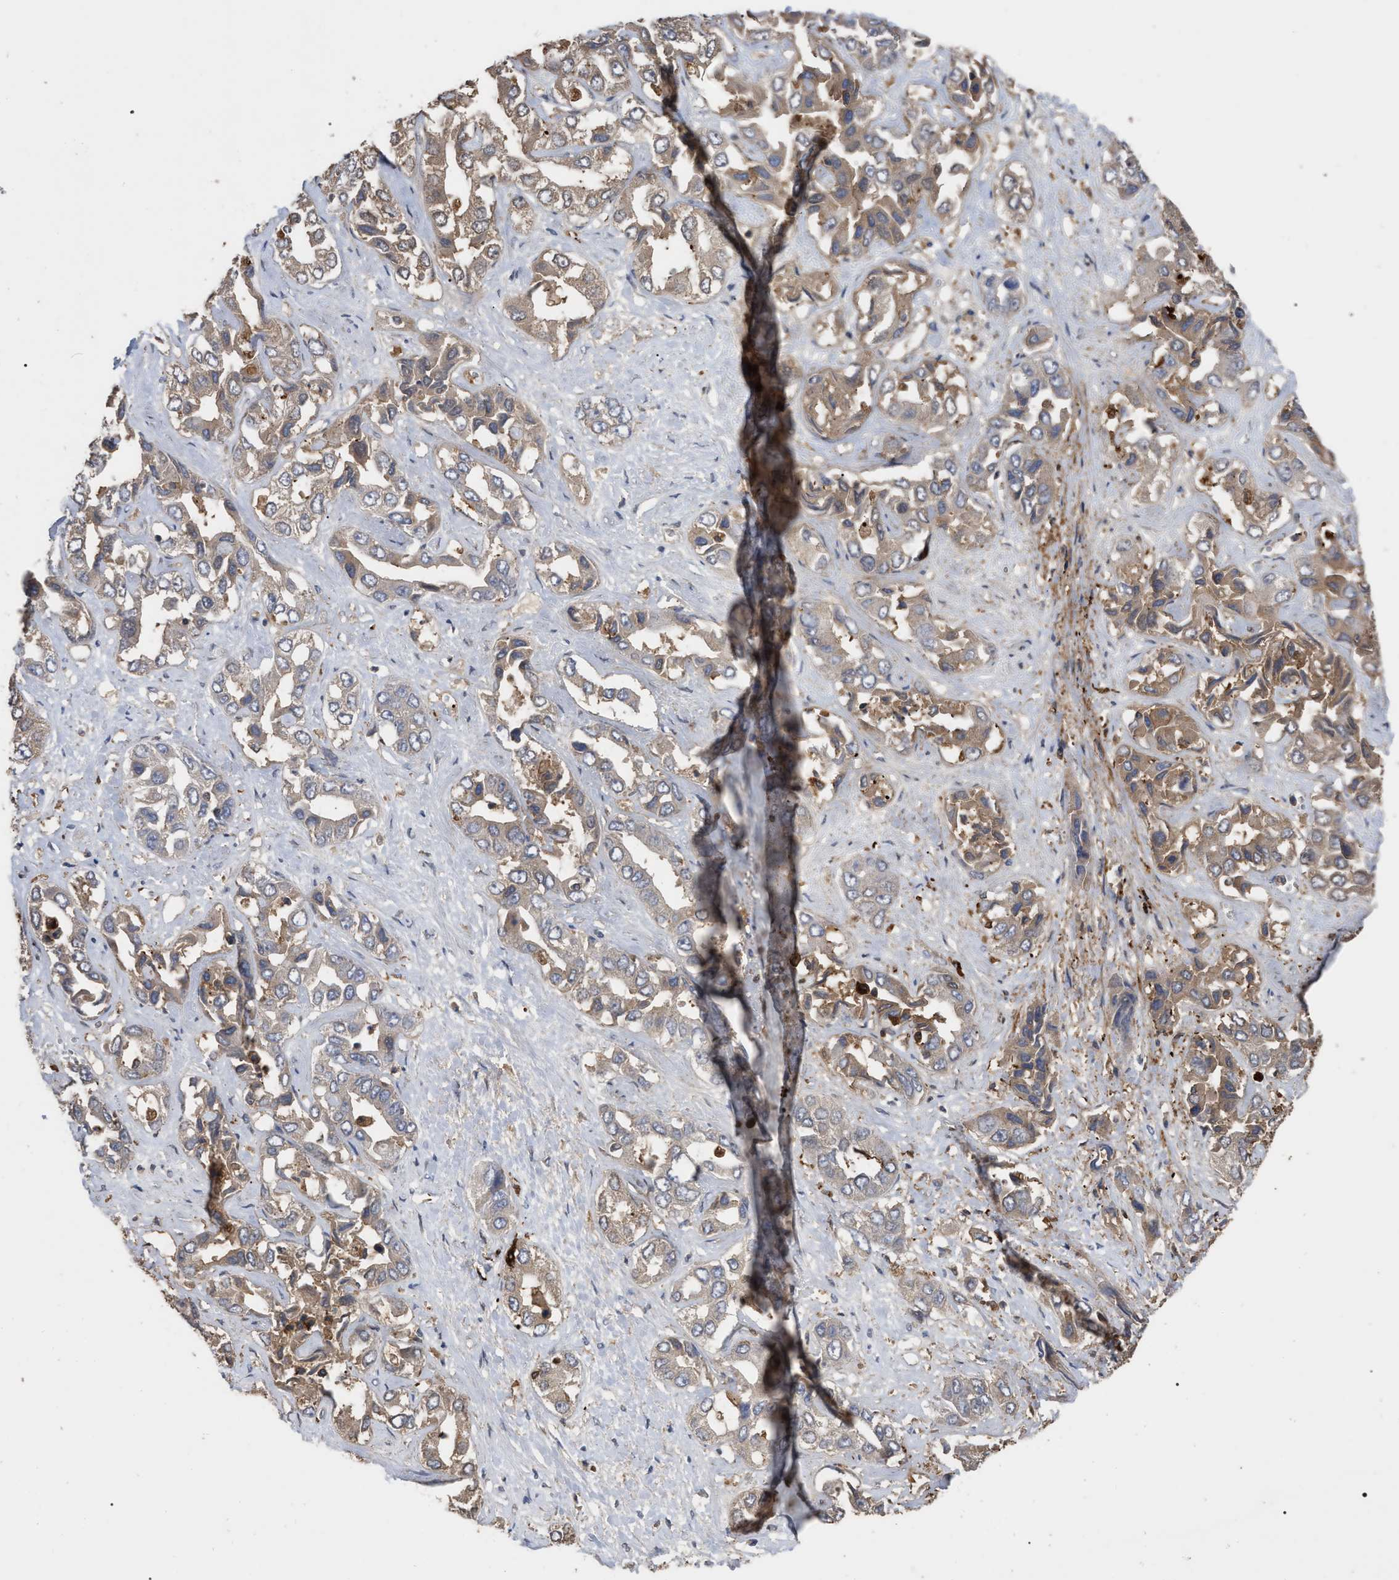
{"staining": {"intensity": "moderate", "quantity": "25%-75%", "location": "cytoplasmic/membranous"}, "tissue": "liver cancer", "cell_type": "Tumor cells", "image_type": "cancer", "snomed": [{"axis": "morphology", "description": "Cholangiocarcinoma"}, {"axis": "topography", "description": "Liver"}], "caption": "Immunohistochemical staining of human cholangiocarcinoma (liver) demonstrates medium levels of moderate cytoplasmic/membranous protein expression in approximately 25%-75% of tumor cells. Ihc stains the protein of interest in brown and the nuclei are stained blue.", "gene": "GPR179", "patient": {"sex": "female", "age": 52}}